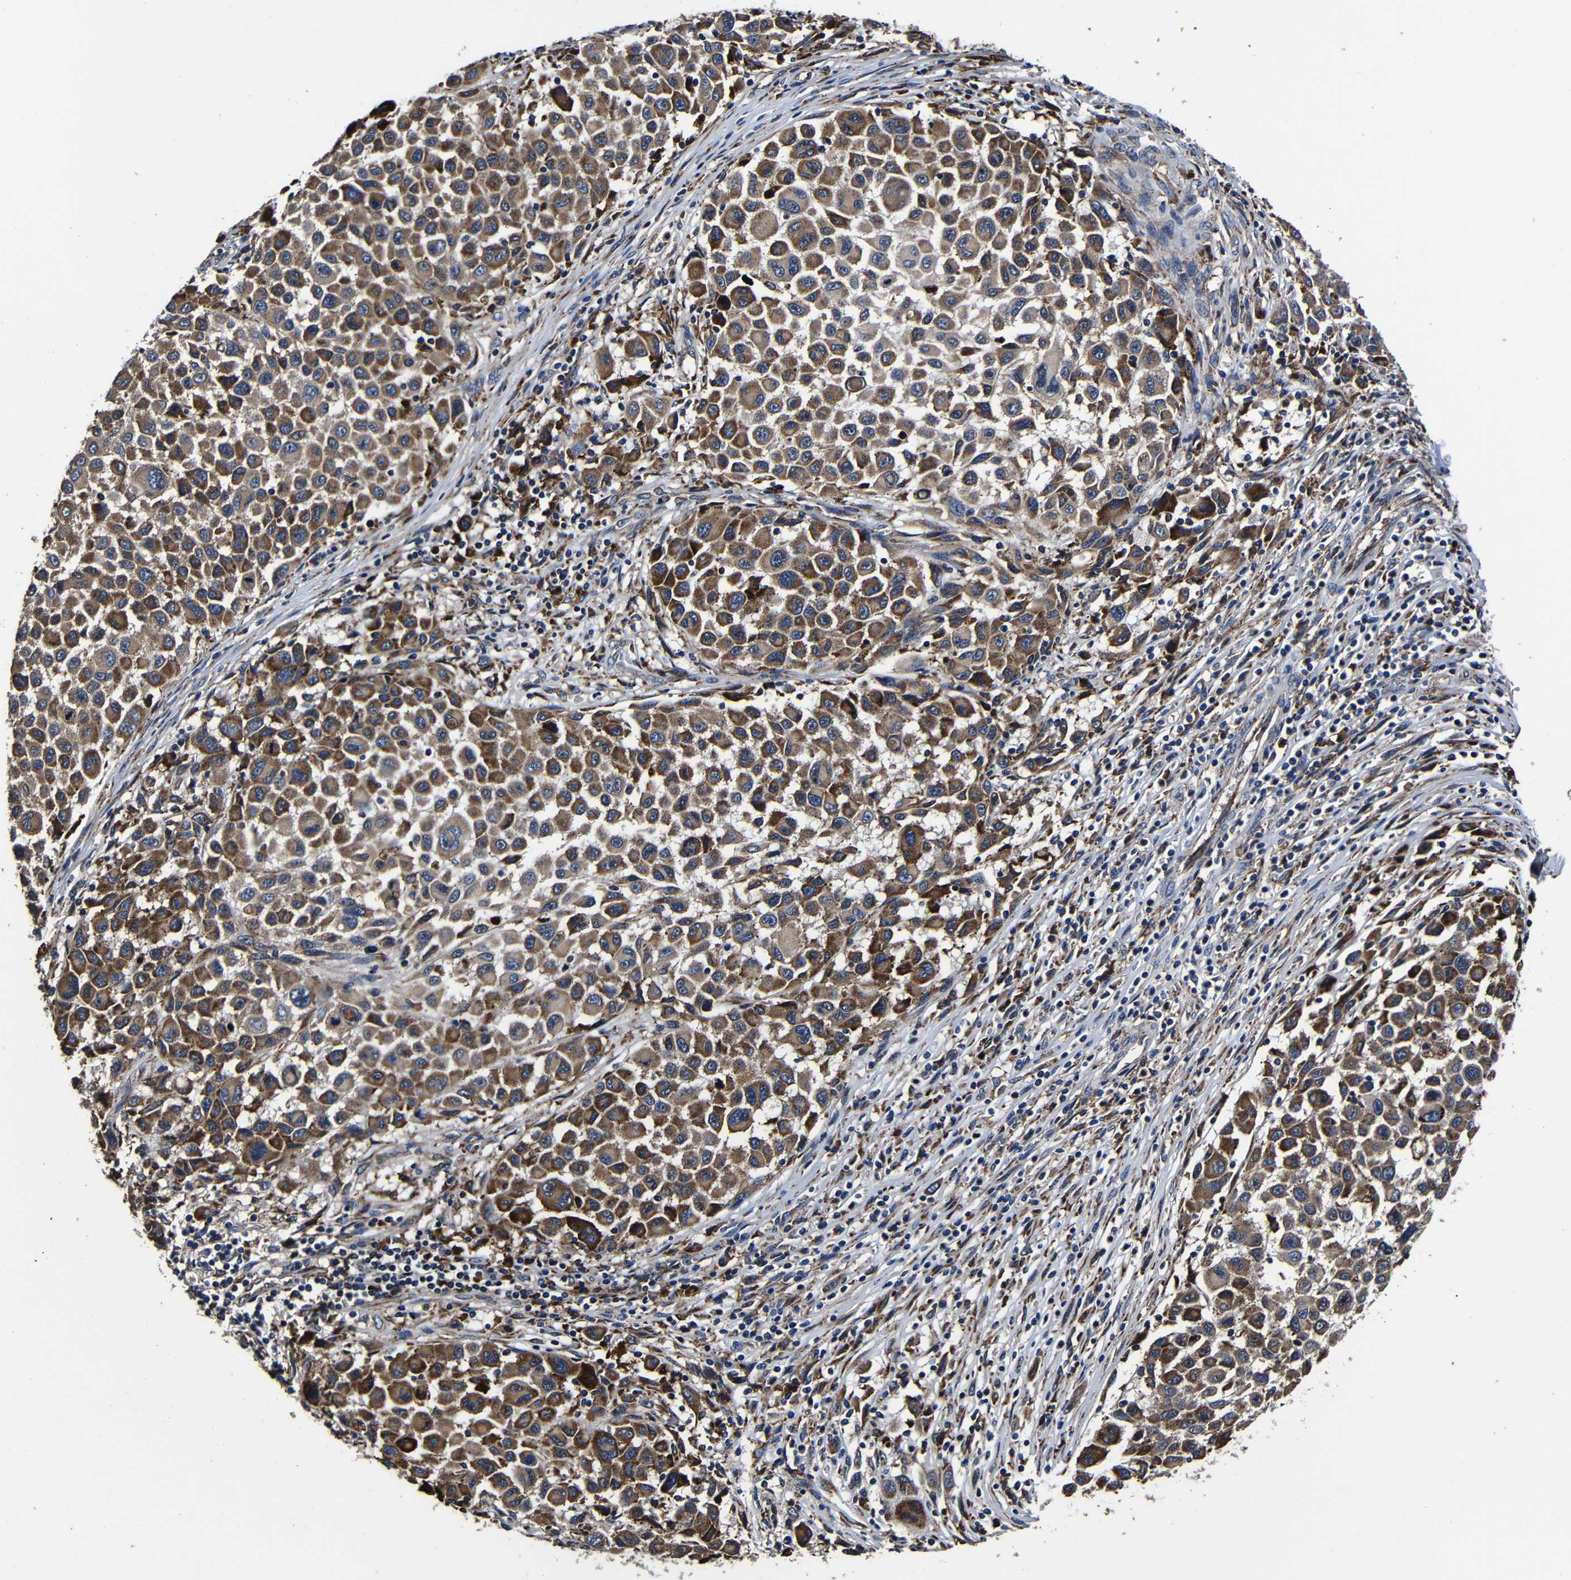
{"staining": {"intensity": "moderate", "quantity": ">75%", "location": "cytoplasmic/membranous"}, "tissue": "melanoma", "cell_type": "Tumor cells", "image_type": "cancer", "snomed": [{"axis": "morphology", "description": "Malignant melanoma, Metastatic site"}, {"axis": "topography", "description": "Lymph node"}], "caption": "The photomicrograph shows immunohistochemical staining of malignant melanoma (metastatic site). There is moderate cytoplasmic/membranous expression is seen in about >75% of tumor cells.", "gene": "SCN9A", "patient": {"sex": "male", "age": 61}}